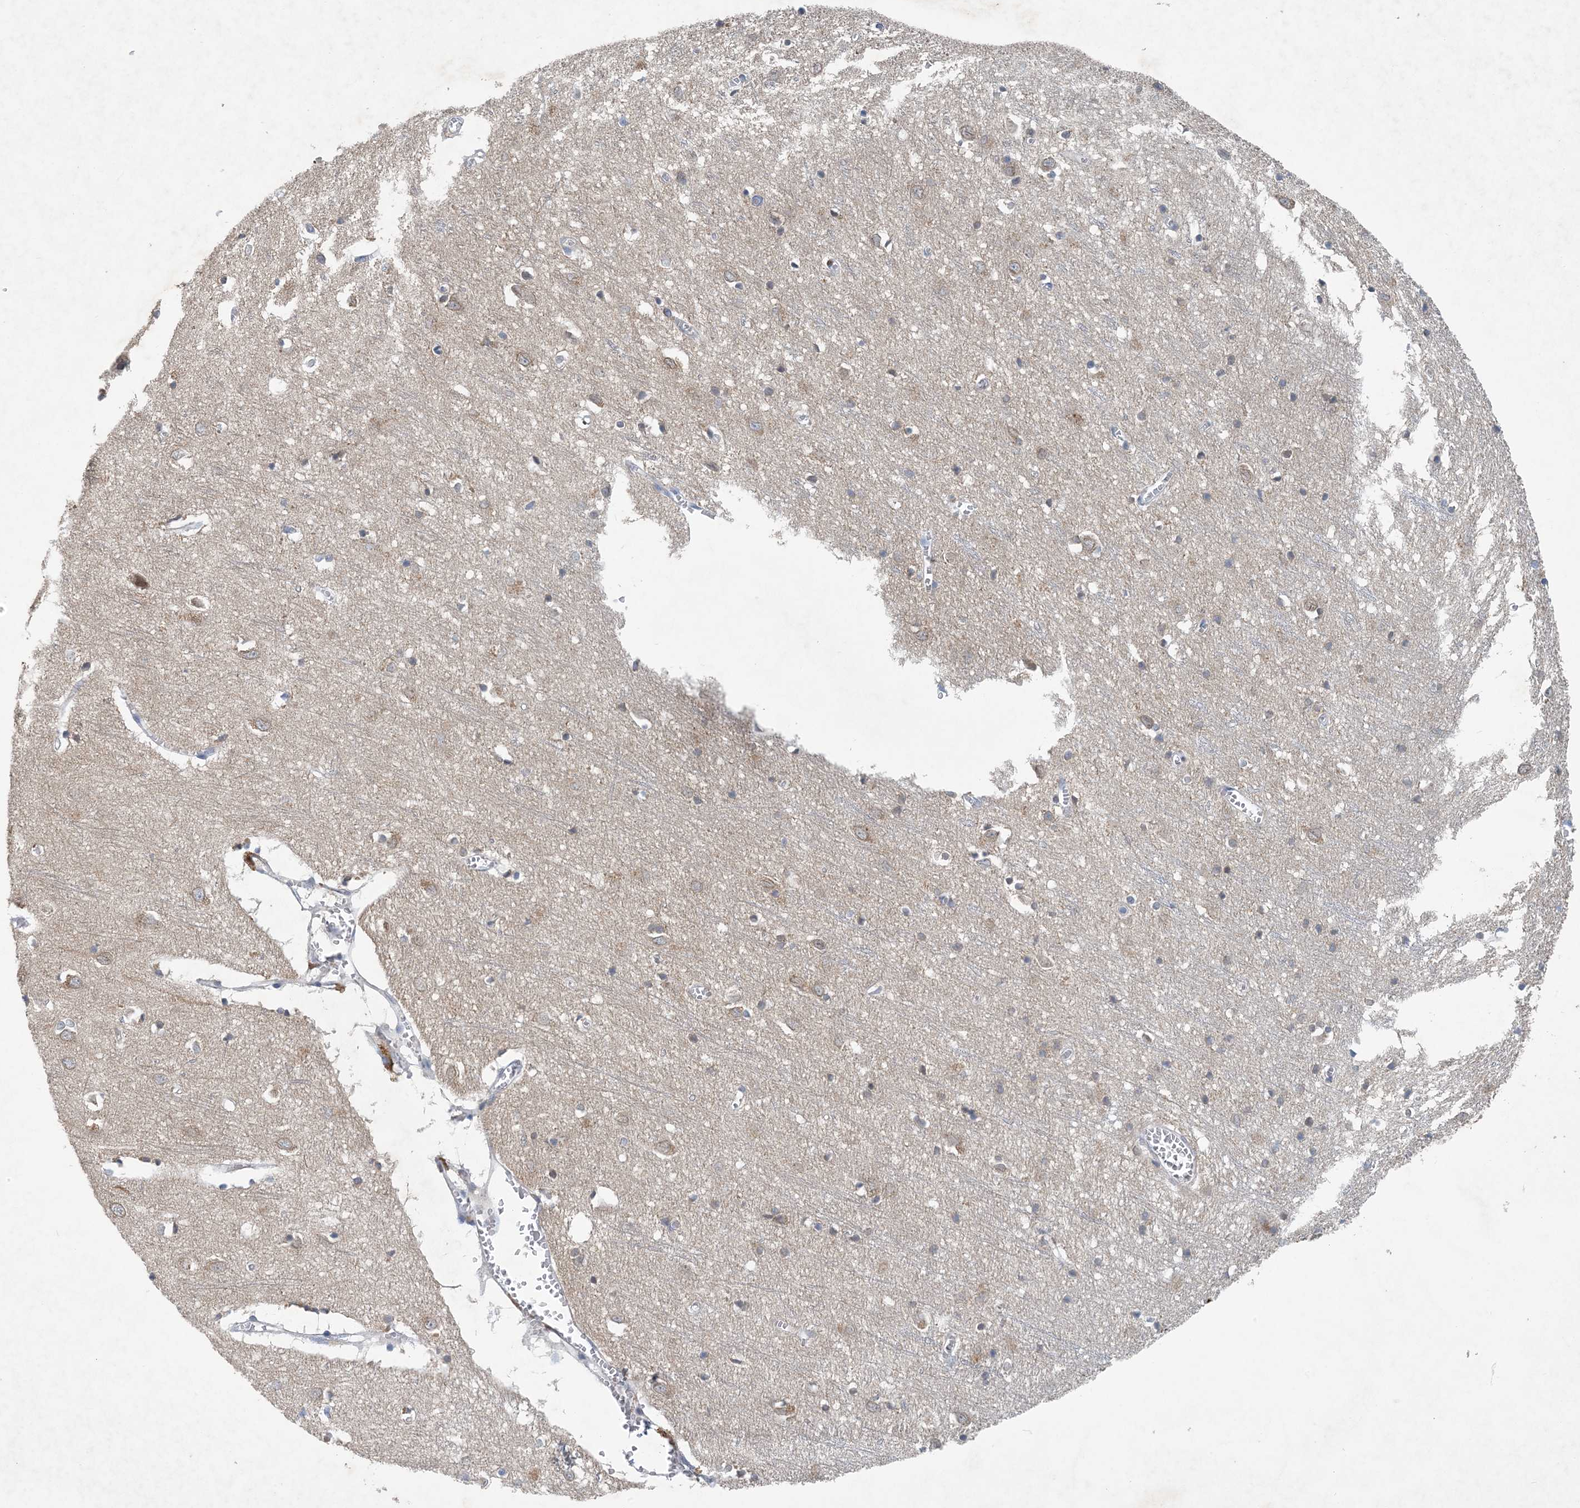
{"staining": {"intensity": "negative", "quantity": "none", "location": "none"}, "tissue": "cerebral cortex", "cell_type": "Endothelial cells", "image_type": "normal", "snomed": [{"axis": "morphology", "description": "Normal tissue, NOS"}, {"axis": "topography", "description": "Cerebral cortex"}], "caption": "Immunohistochemistry (IHC) of unremarkable cerebral cortex shows no positivity in endothelial cells. (Brightfield microscopy of DAB immunohistochemistry (IHC) at high magnification).", "gene": "HIKESHI", "patient": {"sex": "female", "age": 64}}